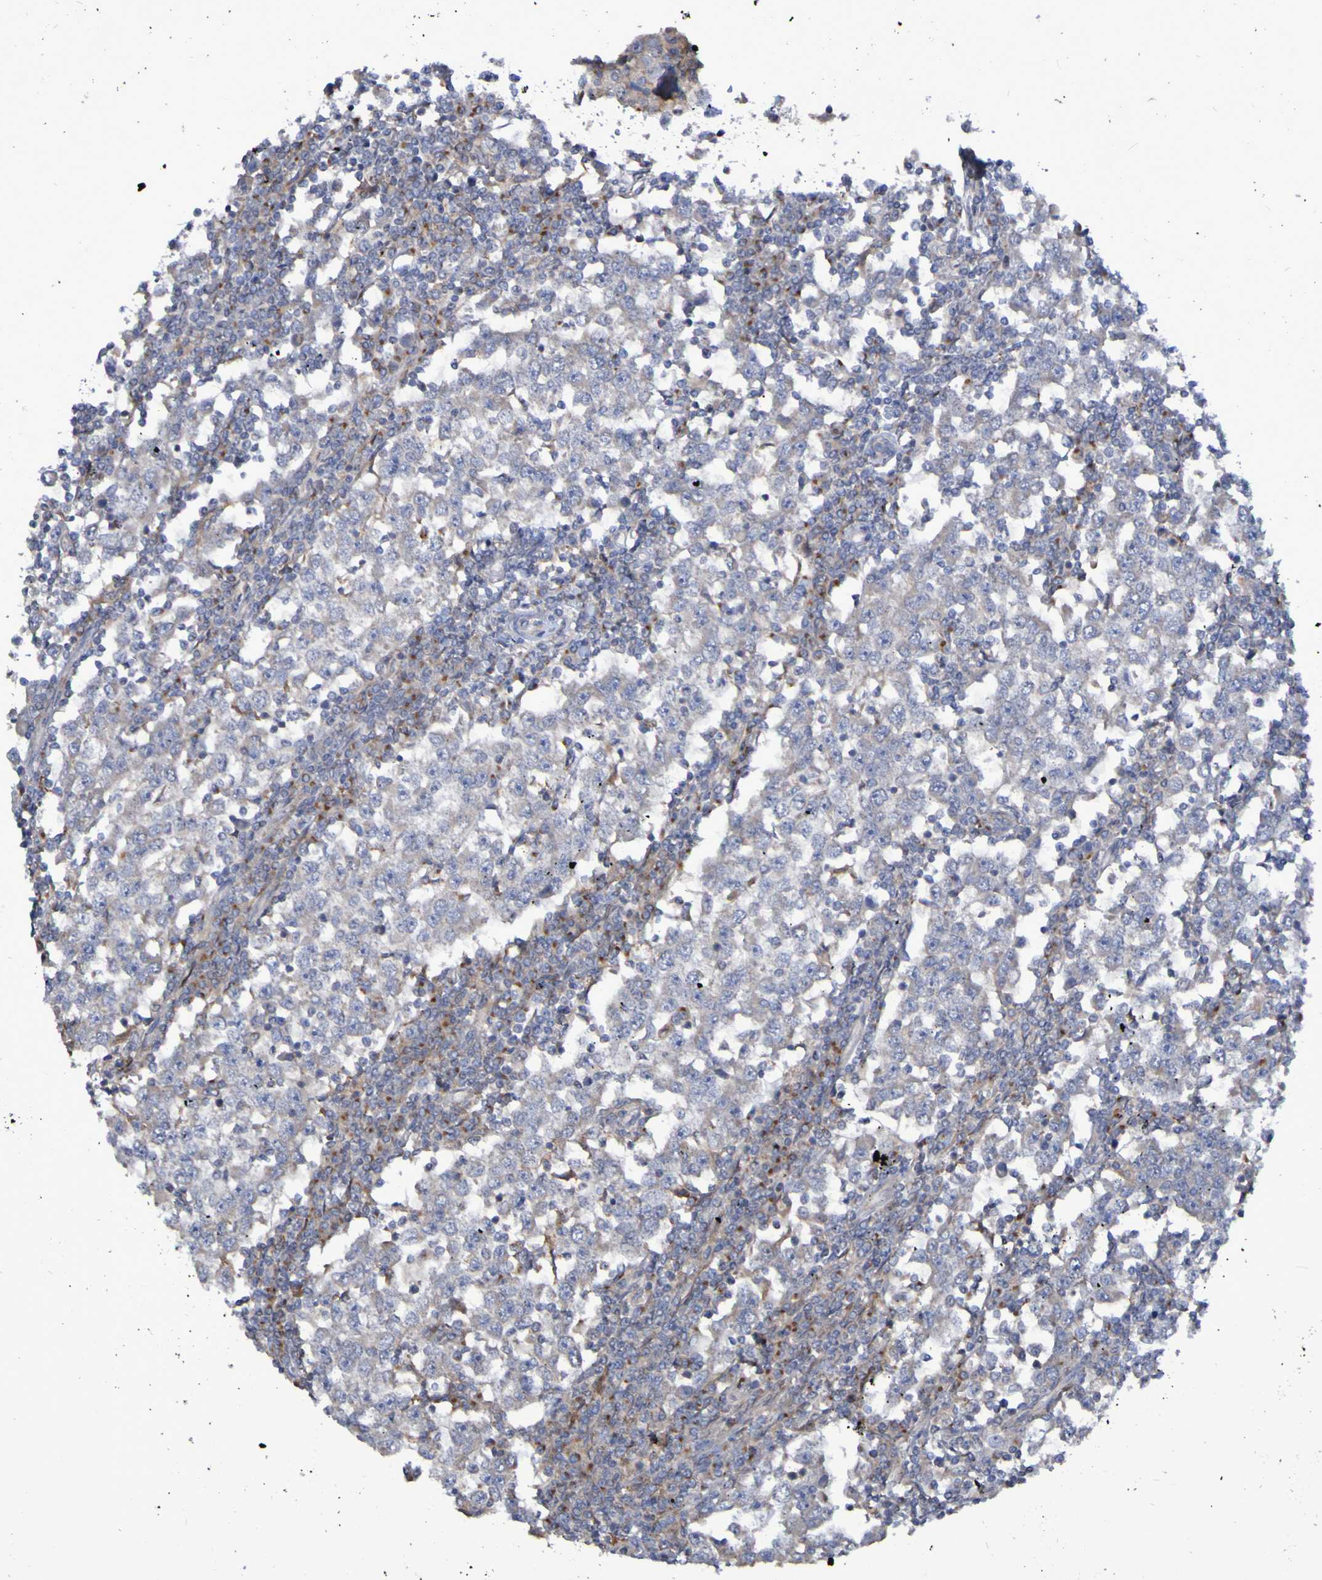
{"staining": {"intensity": "weak", "quantity": "<25%", "location": "cytoplasmic/membranous"}, "tissue": "testis cancer", "cell_type": "Tumor cells", "image_type": "cancer", "snomed": [{"axis": "morphology", "description": "Seminoma, NOS"}, {"axis": "topography", "description": "Testis"}], "caption": "IHC micrograph of testis cancer (seminoma) stained for a protein (brown), which reveals no staining in tumor cells. (DAB (3,3'-diaminobenzidine) immunohistochemistry visualized using brightfield microscopy, high magnification).", "gene": "LMBRD2", "patient": {"sex": "male", "age": 65}}